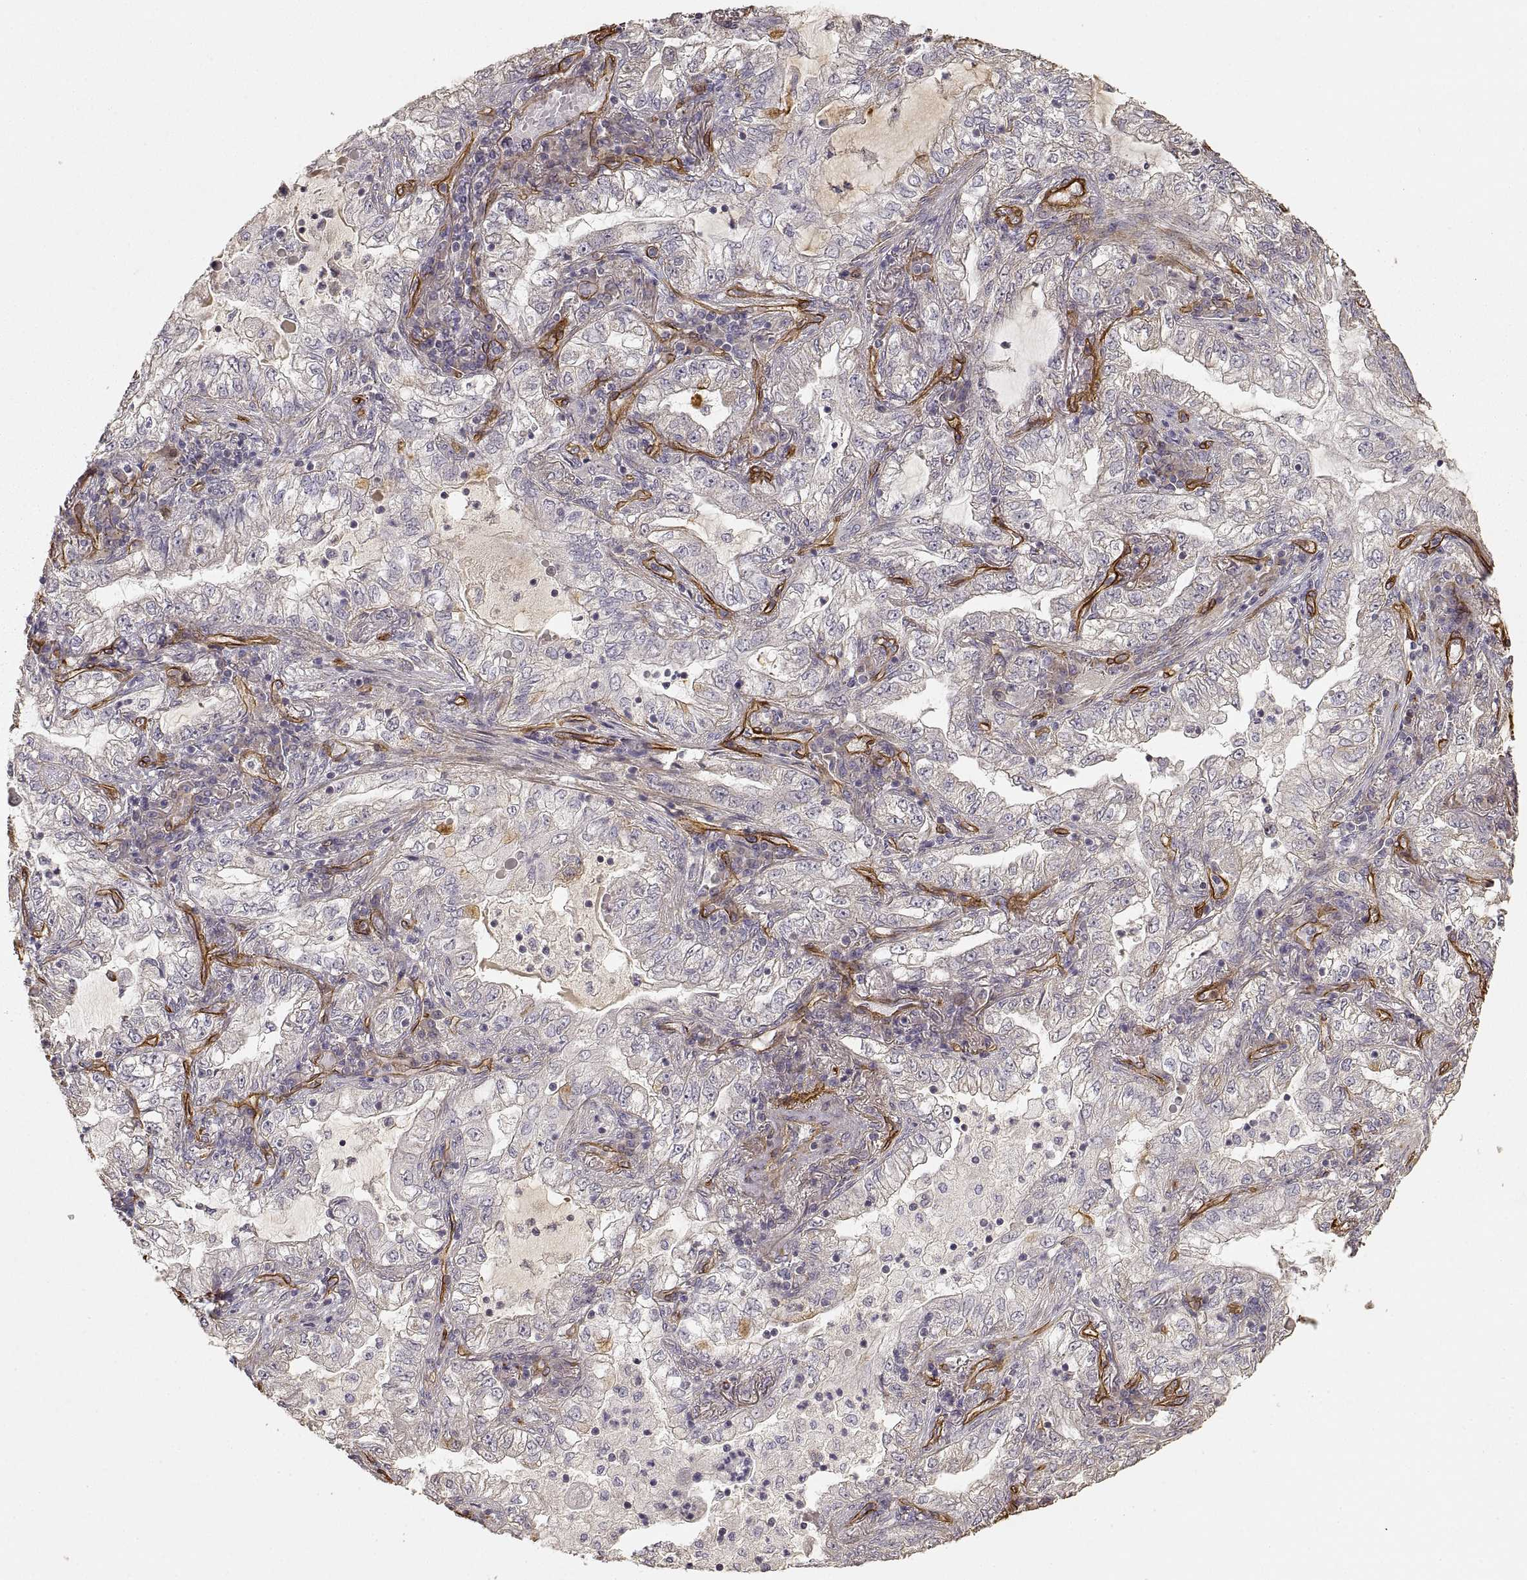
{"staining": {"intensity": "negative", "quantity": "none", "location": "none"}, "tissue": "lung cancer", "cell_type": "Tumor cells", "image_type": "cancer", "snomed": [{"axis": "morphology", "description": "Adenocarcinoma, NOS"}, {"axis": "topography", "description": "Lung"}], "caption": "A histopathology image of adenocarcinoma (lung) stained for a protein displays no brown staining in tumor cells. (DAB IHC, high magnification).", "gene": "LAMA4", "patient": {"sex": "female", "age": 73}}